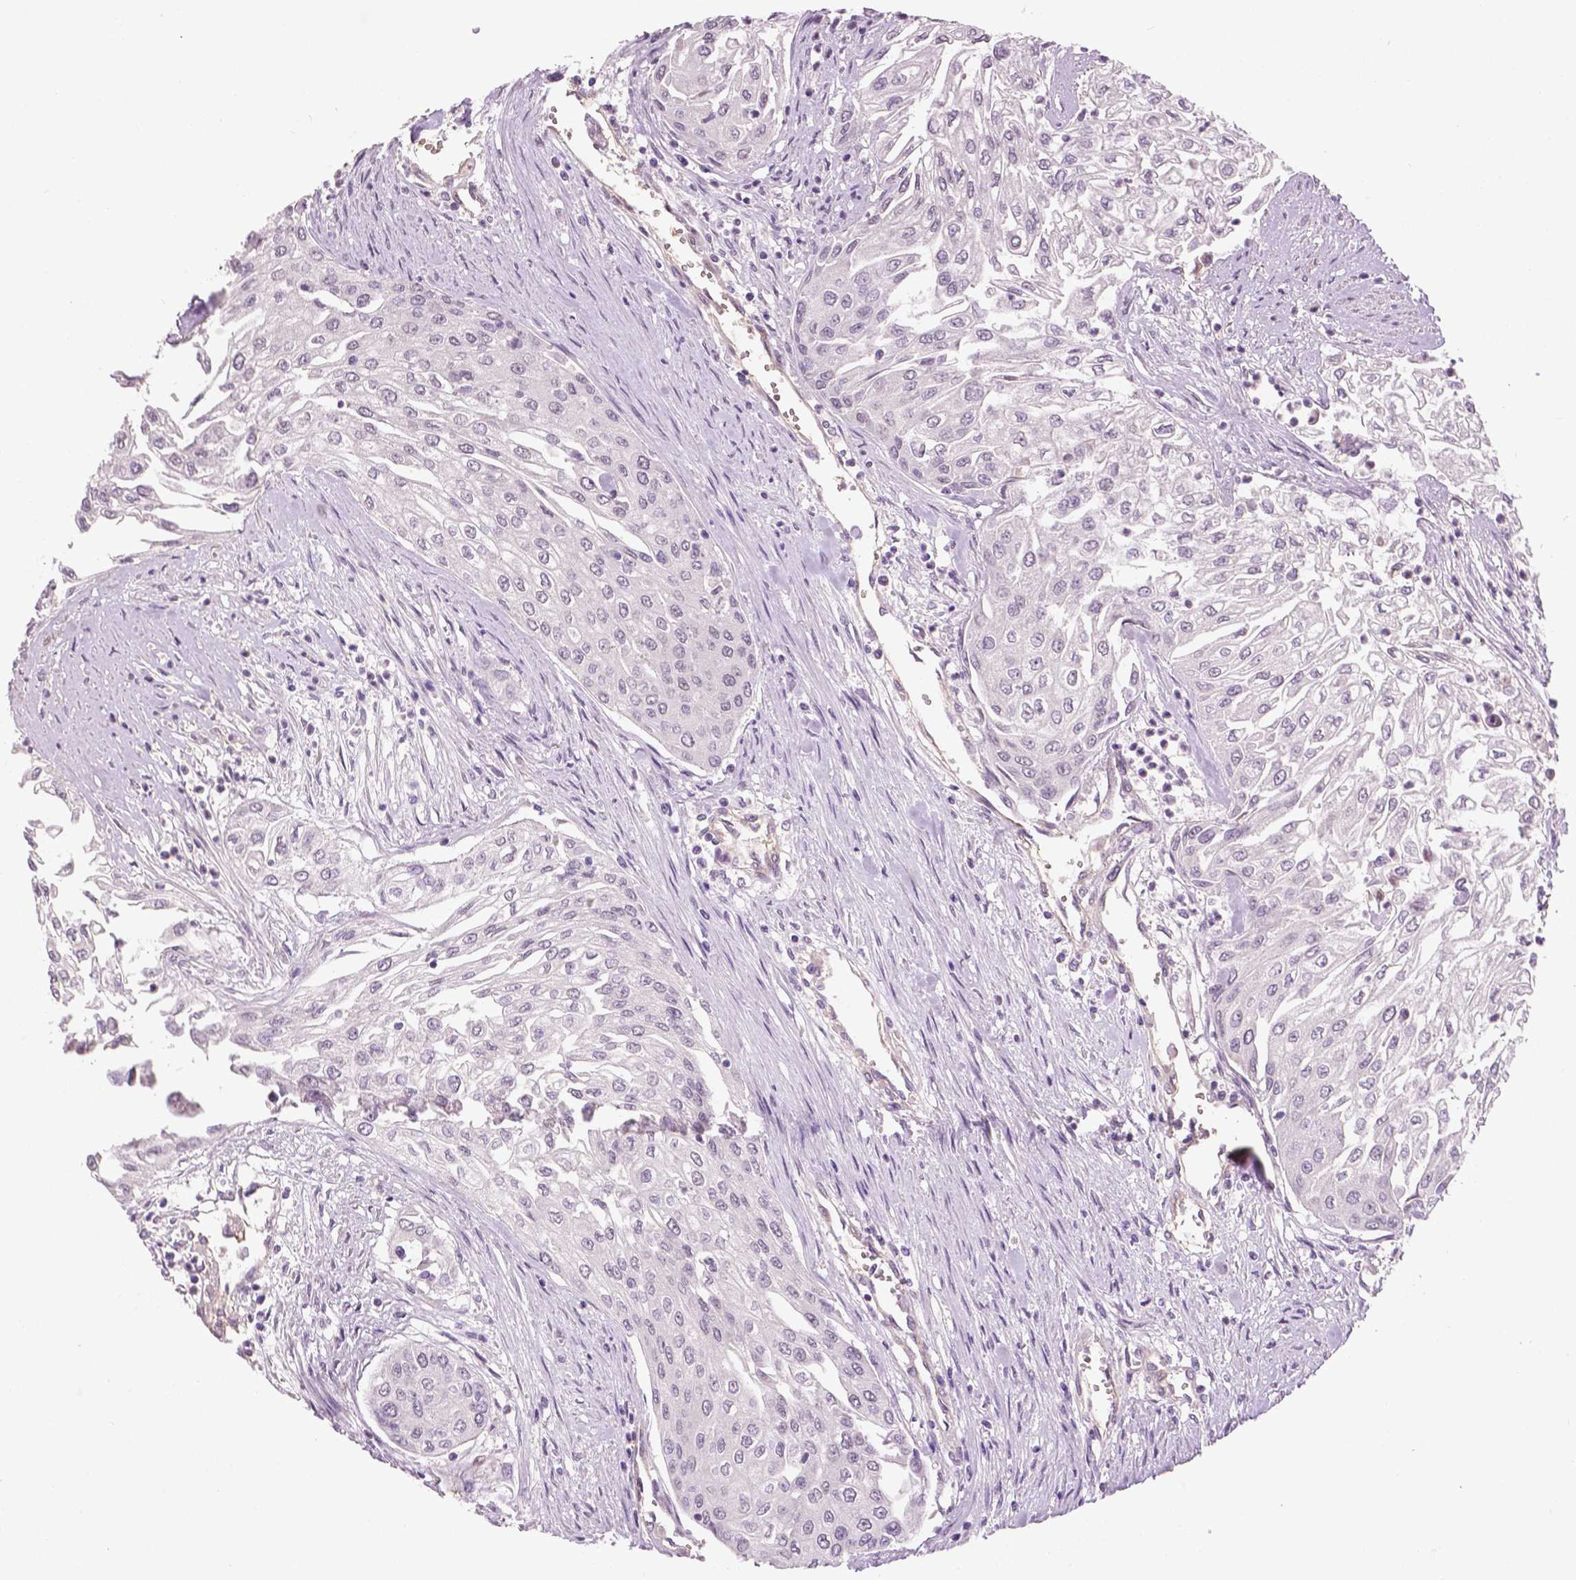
{"staining": {"intensity": "negative", "quantity": "none", "location": "none"}, "tissue": "urothelial cancer", "cell_type": "Tumor cells", "image_type": "cancer", "snomed": [{"axis": "morphology", "description": "Urothelial carcinoma, High grade"}, {"axis": "topography", "description": "Urinary bladder"}], "caption": "A high-resolution micrograph shows immunohistochemistry (IHC) staining of high-grade urothelial carcinoma, which exhibits no significant expression in tumor cells. The staining is performed using DAB (3,3'-diaminobenzidine) brown chromogen with nuclei counter-stained in using hematoxylin.", "gene": "FOXA1", "patient": {"sex": "male", "age": 62}}